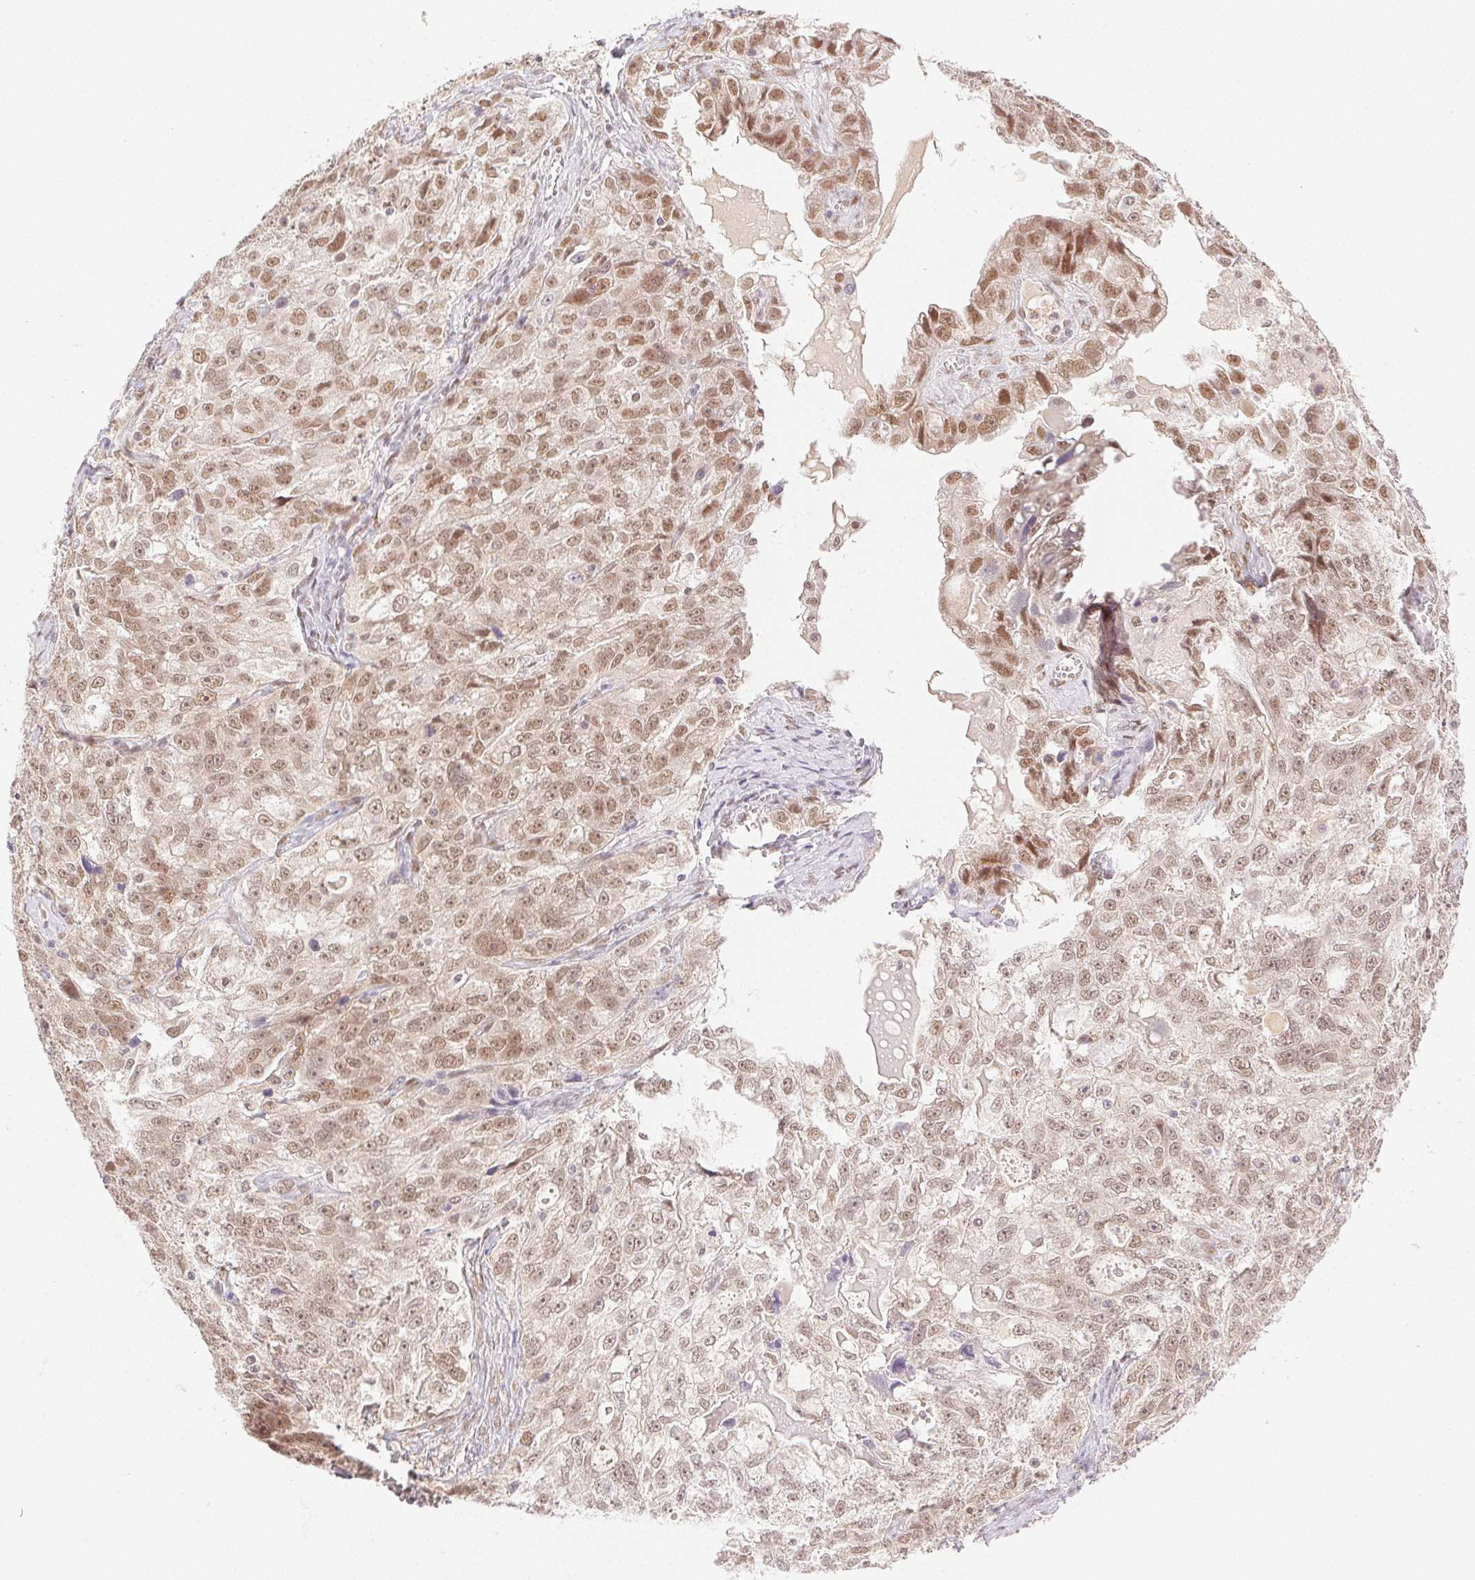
{"staining": {"intensity": "moderate", "quantity": "25%-75%", "location": "nuclear"}, "tissue": "ovarian cancer", "cell_type": "Tumor cells", "image_type": "cancer", "snomed": [{"axis": "morphology", "description": "Cystadenocarcinoma, serous, NOS"}, {"axis": "topography", "description": "Ovary"}], "caption": "Protein analysis of serous cystadenocarcinoma (ovarian) tissue displays moderate nuclear staining in about 25%-75% of tumor cells. Ihc stains the protein in brown and the nuclei are stained blue.", "gene": "H2AZ2", "patient": {"sex": "female", "age": 51}}